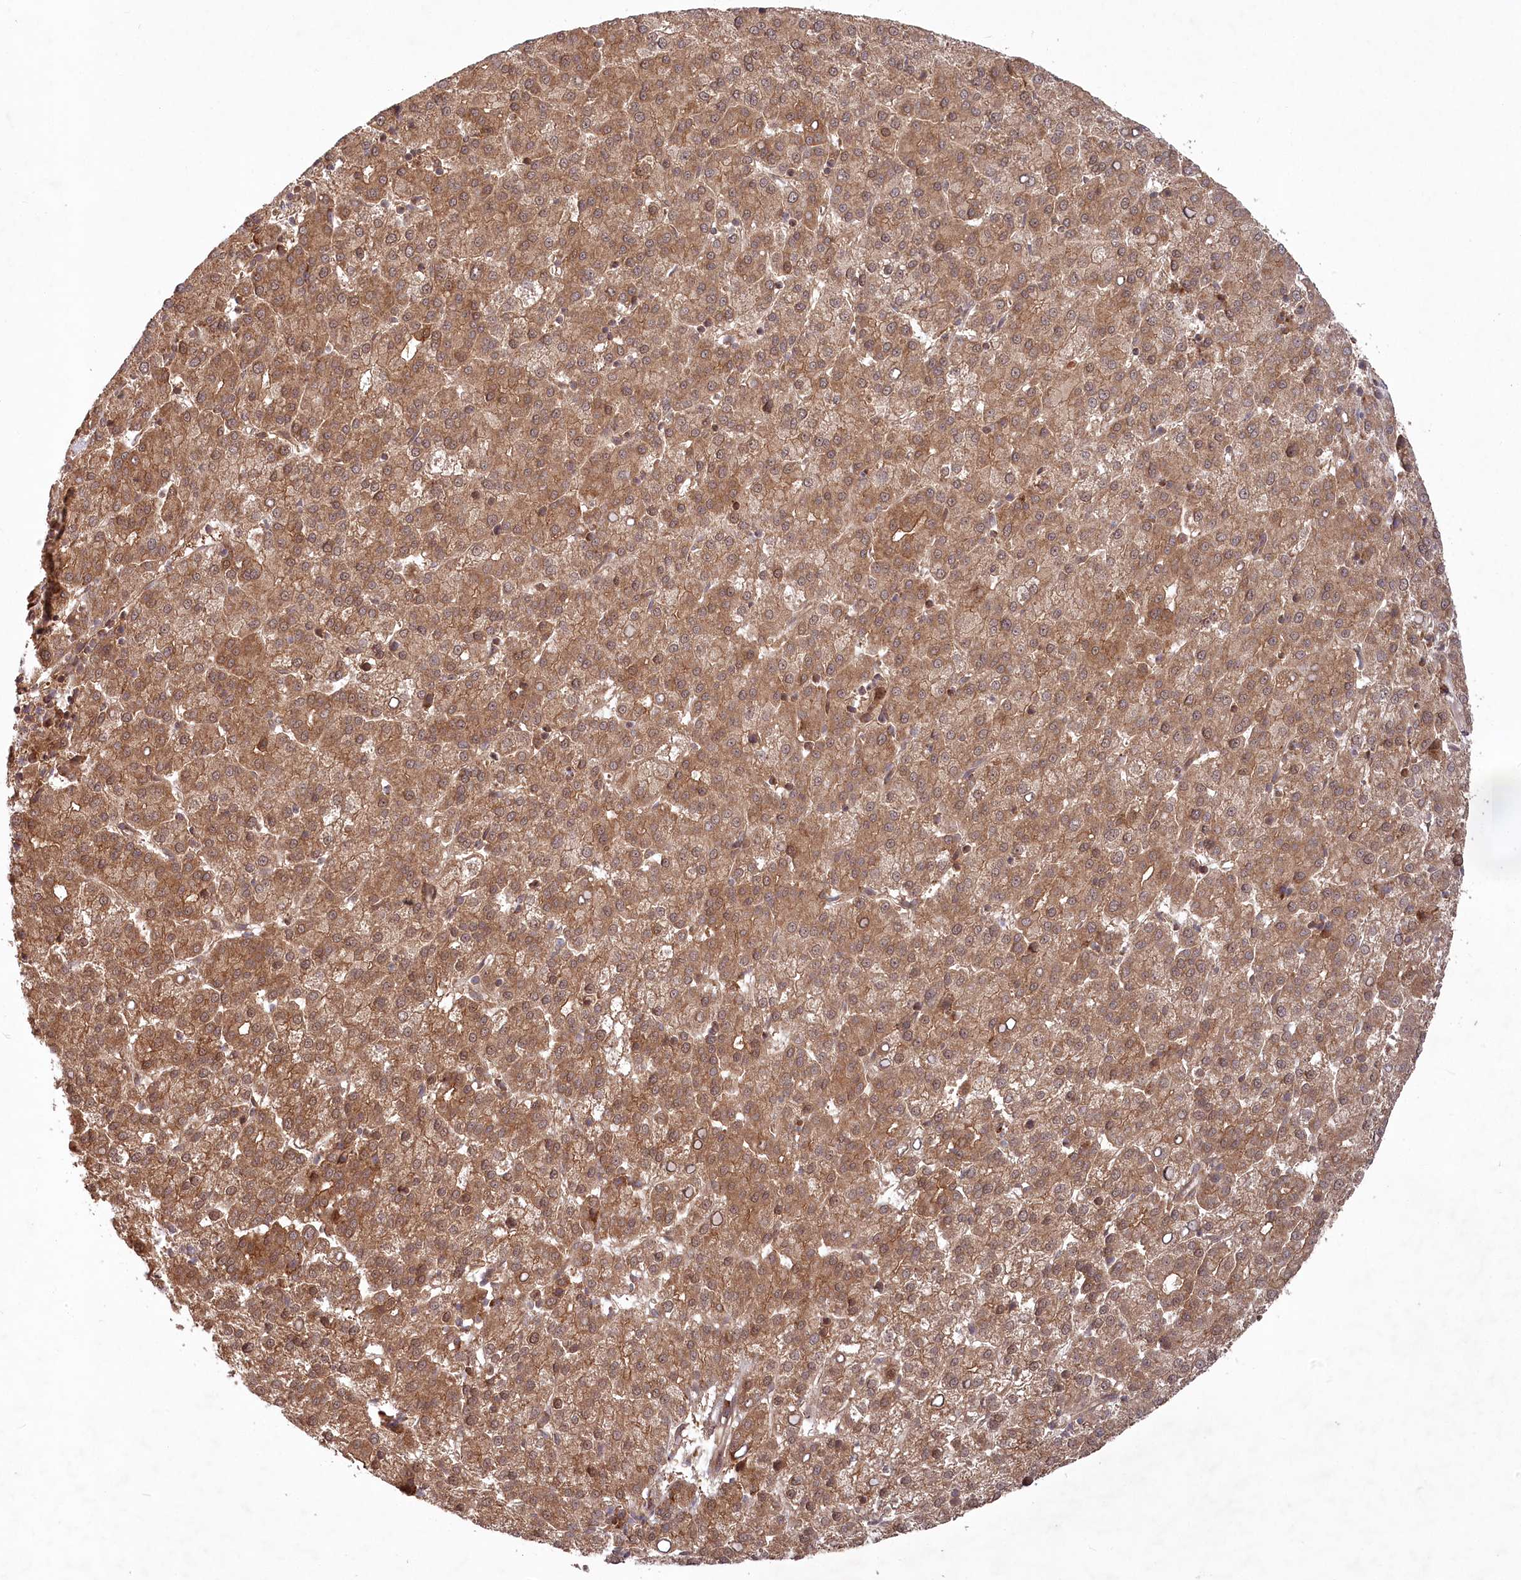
{"staining": {"intensity": "moderate", "quantity": ">75%", "location": "cytoplasmic/membranous,nuclear"}, "tissue": "liver cancer", "cell_type": "Tumor cells", "image_type": "cancer", "snomed": [{"axis": "morphology", "description": "Carcinoma, Hepatocellular, NOS"}, {"axis": "topography", "description": "Liver"}], "caption": "Brown immunohistochemical staining in liver cancer (hepatocellular carcinoma) displays moderate cytoplasmic/membranous and nuclear staining in about >75% of tumor cells. The staining was performed using DAB (3,3'-diaminobenzidine) to visualize the protein expression in brown, while the nuclei were stained in blue with hematoxylin (Magnification: 20x).", "gene": "TBCA", "patient": {"sex": "female", "age": 58}}